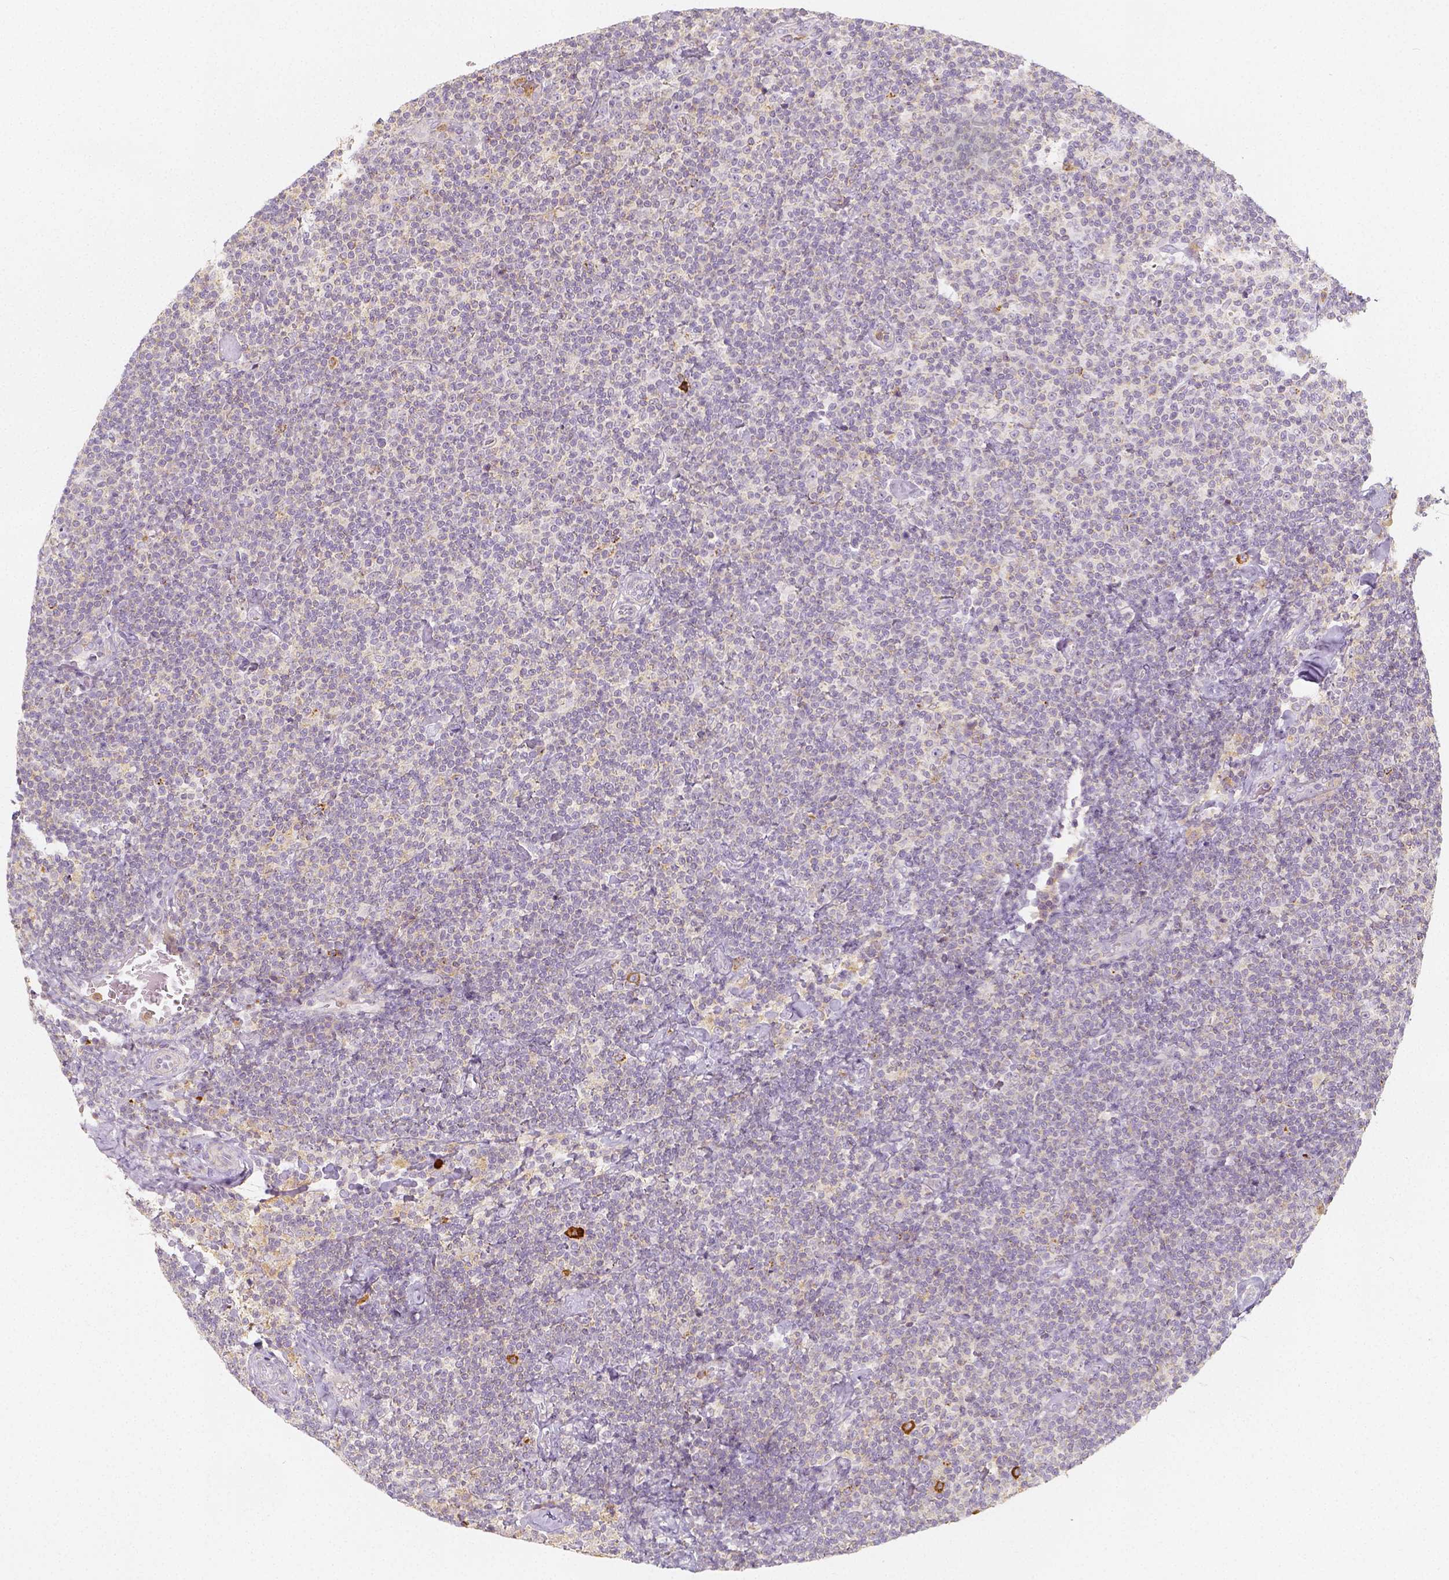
{"staining": {"intensity": "negative", "quantity": "none", "location": "none"}, "tissue": "lymphoma", "cell_type": "Tumor cells", "image_type": "cancer", "snomed": [{"axis": "morphology", "description": "Malignant lymphoma, non-Hodgkin's type, Low grade"}, {"axis": "topography", "description": "Lymph node"}], "caption": "Human low-grade malignant lymphoma, non-Hodgkin's type stained for a protein using immunohistochemistry (IHC) exhibits no positivity in tumor cells.", "gene": "PTPRJ", "patient": {"sex": "male", "age": 81}}